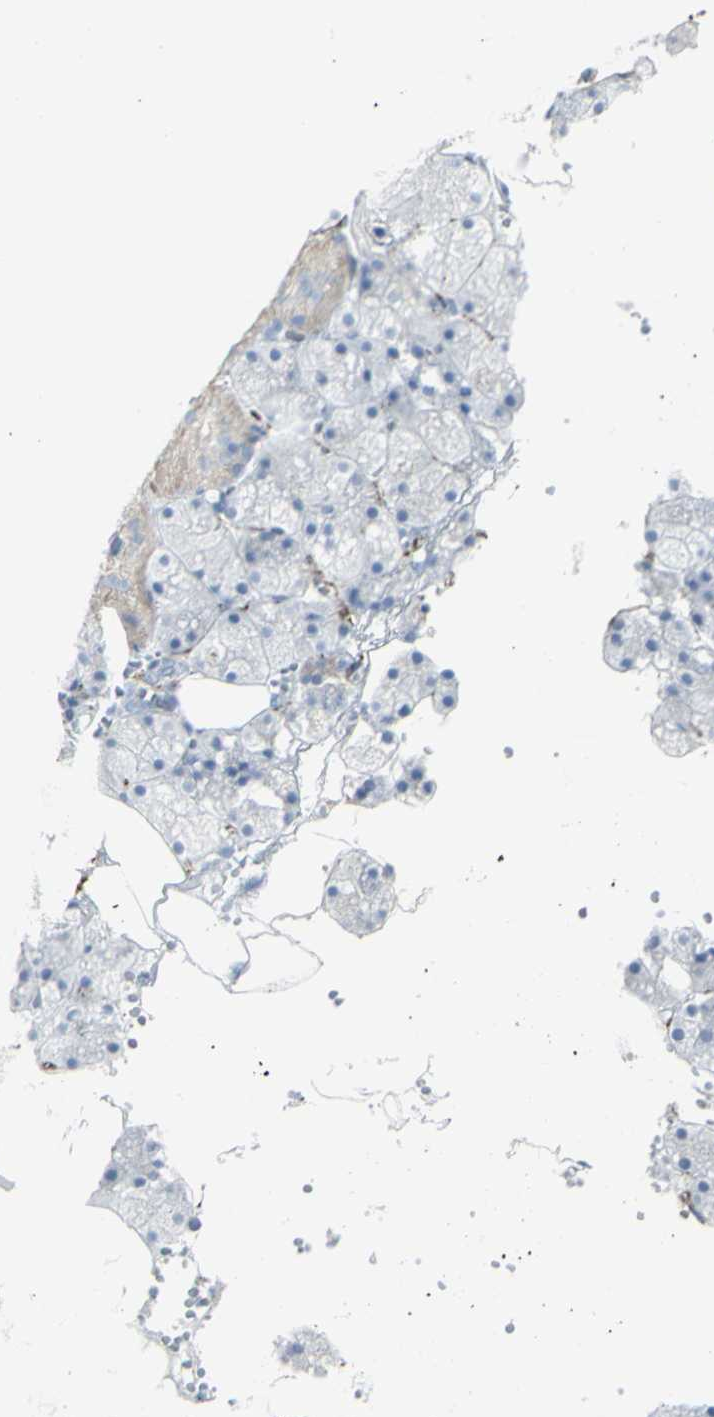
{"staining": {"intensity": "negative", "quantity": "none", "location": "none"}, "tissue": "salivary gland", "cell_type": "Glandular cells", "image_type": "normal", "snomed": [{"axis": "morphology", "description": "Normal tissue, NOS"}, {"axis": "topography", "description": "Salivary gland"}], "caption": "Histopathology image shows no protein positivity in glandular cells of benign salivary gland.", "gene": "ENSG00000198211", "patient": {"sex": "male", "age": 62}}